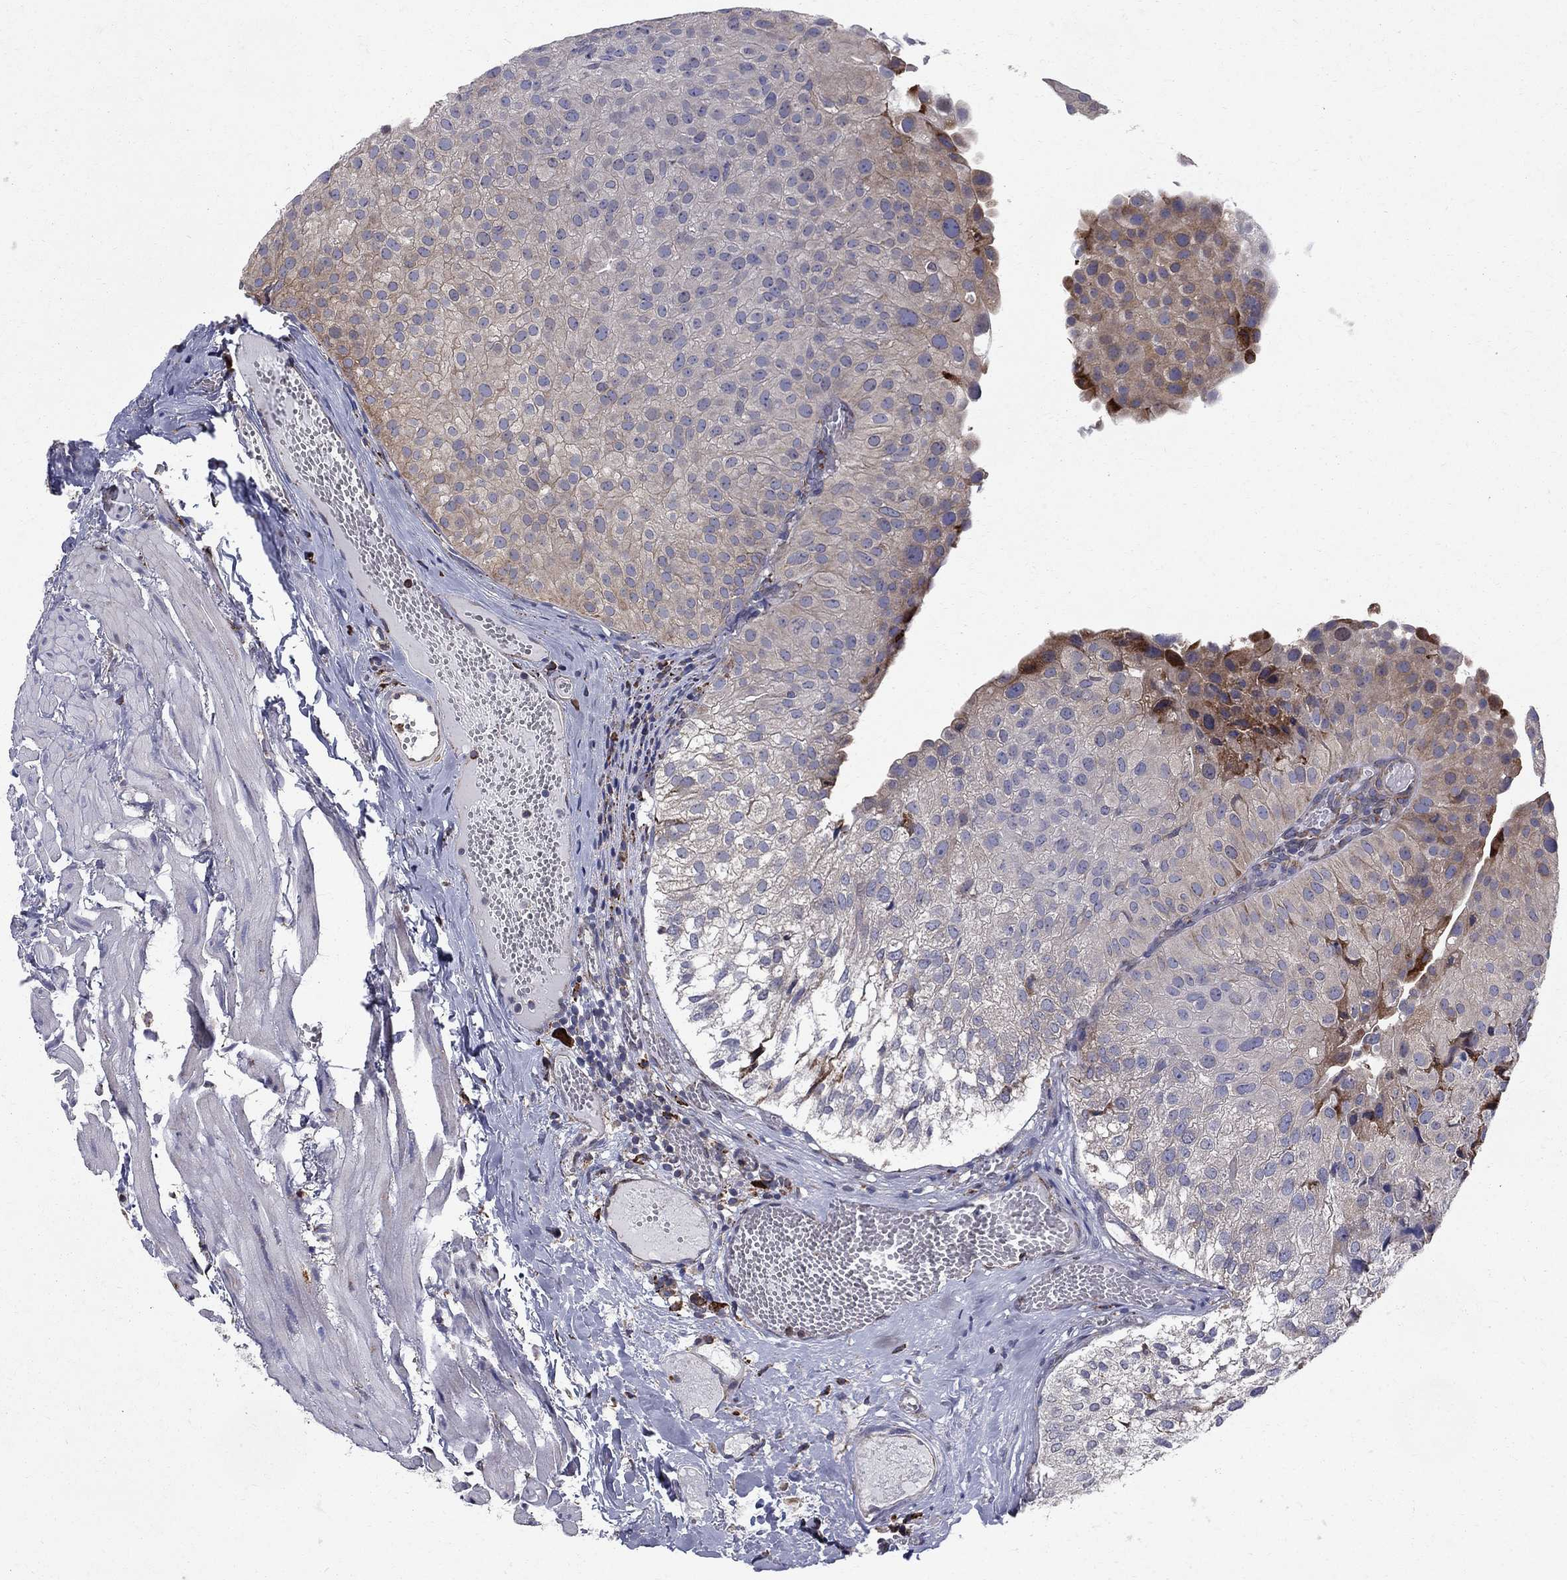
{"staining": {"intensity": "moderate", "quantity": "<25%", "location": "cytoplasmic/membranous"}, "tissue": "urothelial cancer", "cell_type": "Tumor cells", "image_type": "cancer", "snomed": [{"axis": "morphology", "description": "Urothelial carcinoma, Low grade"}, {"axis": "topography", "description": "Urinary bladder"}], "caption": "Urothelial carcinoma (low-grade) was stained to show a protein in brown. There is low levels of moderate cytoplasmic/membranous positivity in about <25% of tumor cells. Immunohistochemistry (ihc) stains the protein in brown and the nuclei are stained blue.", "gene": "CAB39L", "patient": {"sex": "female", "age": 78}}